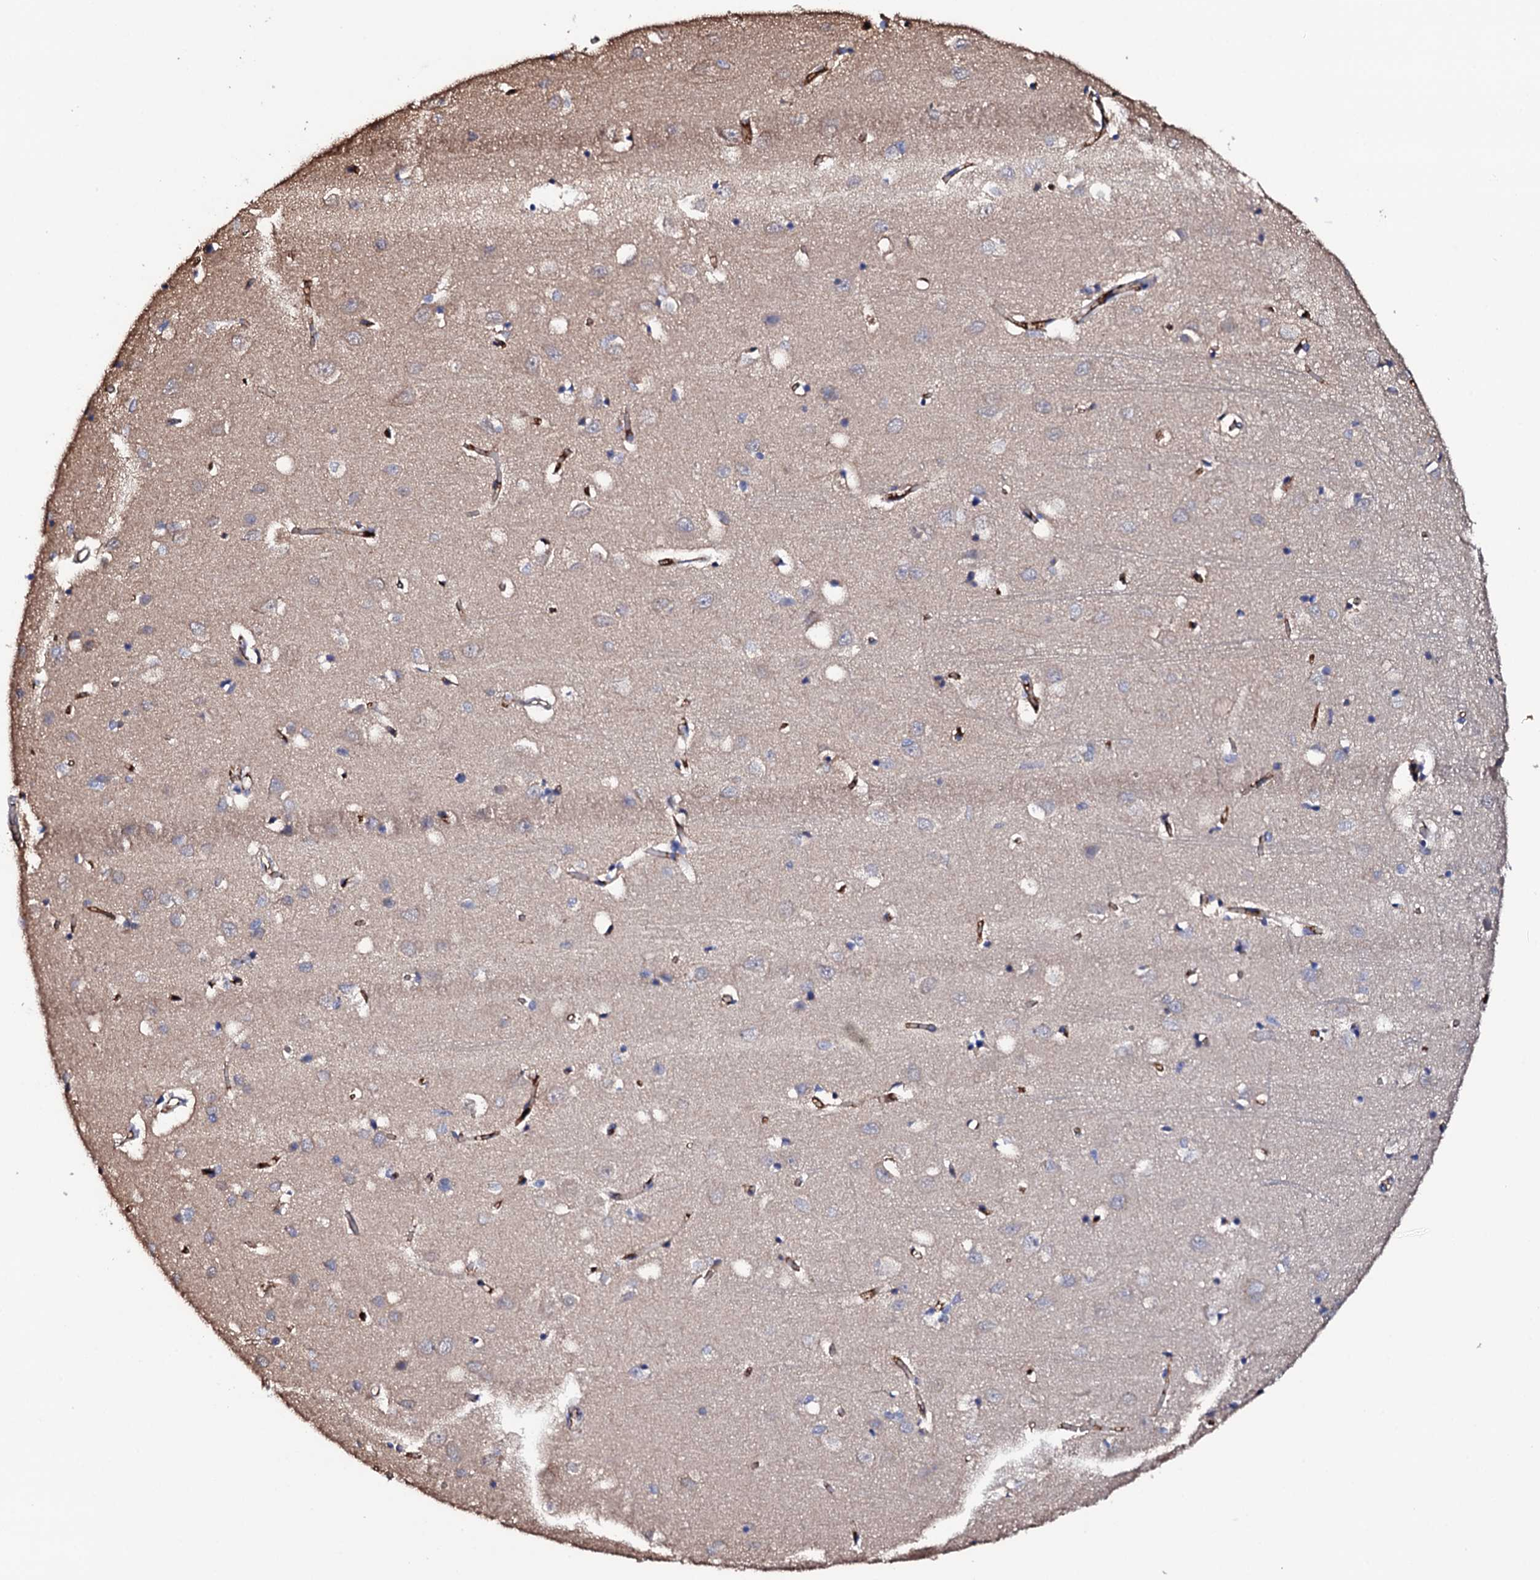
{"staining": {"intensity": "moderate", "quantity": "25%-75%", "location": "cytoplasmic/membranous"}, "tissue": "cerebral cortex", "cell_type": "Endothelial cells", "image_type": "normal", "snomed": [{"axis": "morphology", "description": "Normal tissue, NOS"}, {"axis": "topography", "description": "Cerebral cortex"}], "caption": "Human cerebral cortex stained for a protein (brown) exhibits moderate cytoplasmic/membranous positive expression in approximately 25%-75% of endothelial cells.", "gene": "TCAF2C", "patient": {"sex": "female", "age": 64}}